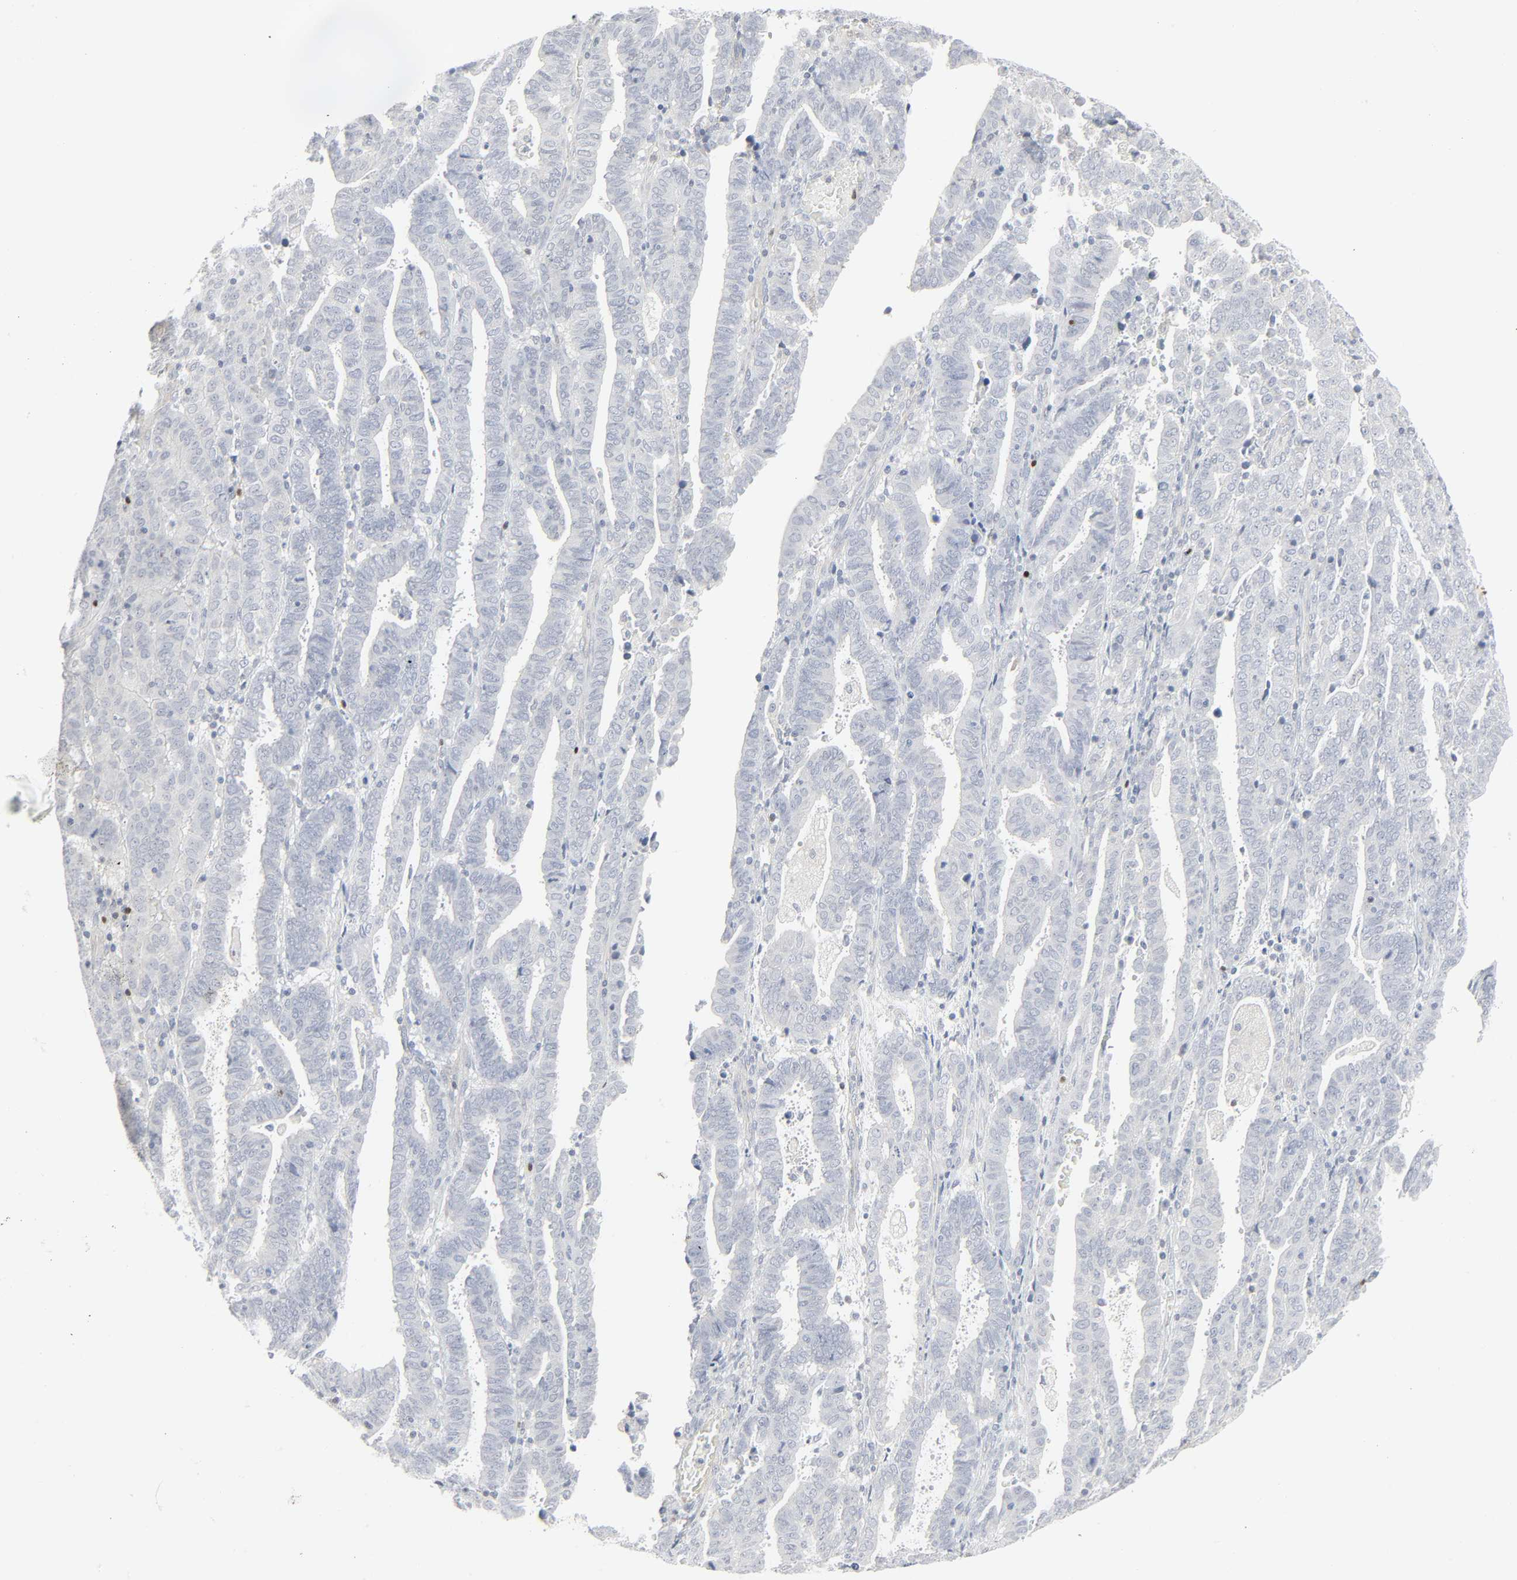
{"staining": {"intensity": "negative", "quantity": "none", "location": "none"}, "tissue": "endometrial cancer", "cell_type": "Tumor cells", "image_type": "cancer", "snomed": [{"axis": "morphology", "description": "Adenocarcinoma, NOS"}, {"axis": "topography", "description": "Uterus"}], "caption": "This is a histopathology image of immunohistochemistry staining of endometrial adenocarcinoma, which shows no staining in tumor cells.", "gene": "ZBTB16", "patient": {"sex": "female", "age": 83}}